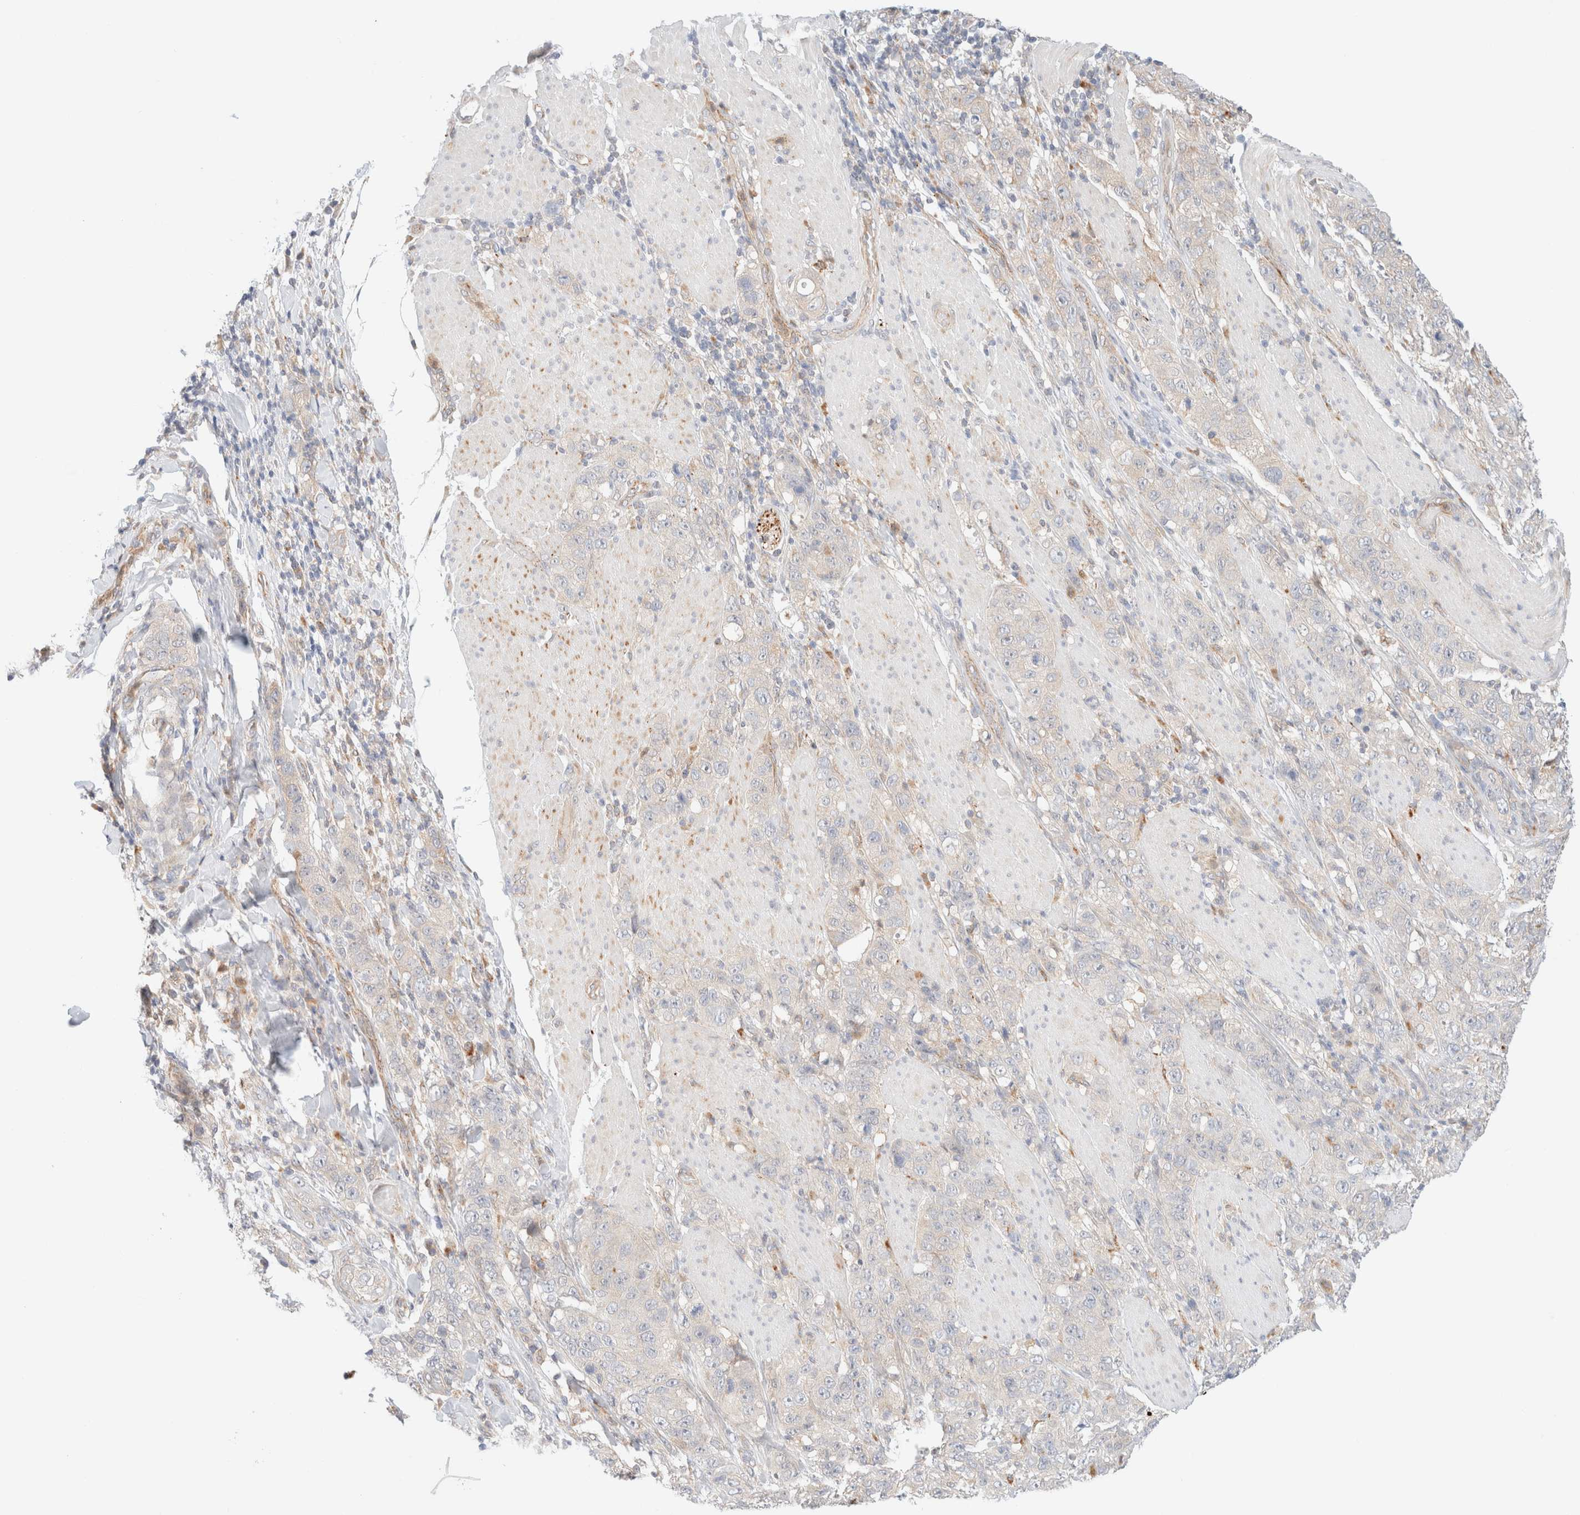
{"staining": {"intensity": "negative", "quantity": "none", "location": "none"}, "tissue": "stomach cancer", "cell_type": "Tumor cells", "image_type": "cancer", "snomed": [{"axis": "morphology", "description": "Adenocarcinoma, NOS"}, {"axis": "topography", "description": "Stomach"}], "caption": "DAB (3,3'-diaminobenzidine) immunohistochemical staining of stomach adenocarcinoma displays no significant positivity in tumor cells.", "gene": "UNC13B", "patient": {"sex": "male", "age": 48}}